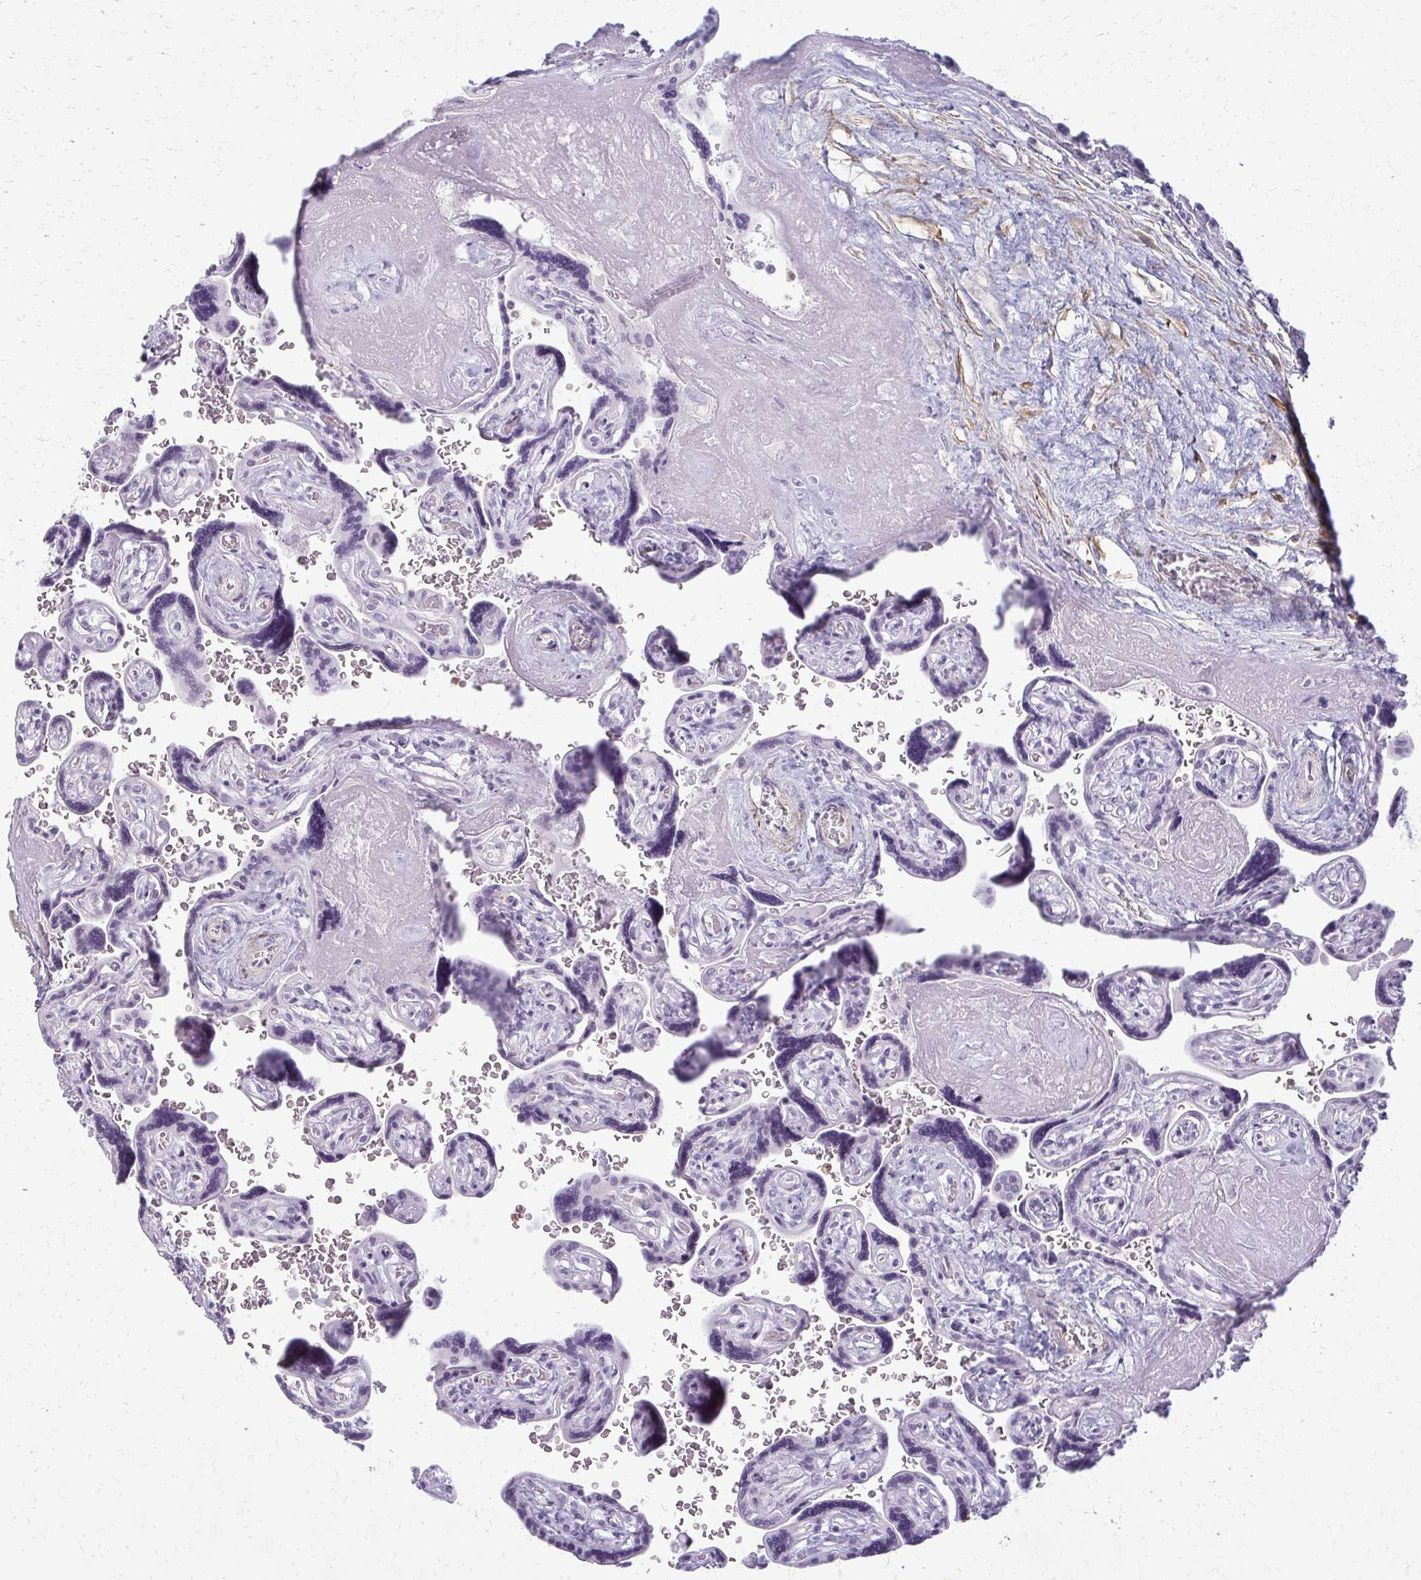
{"staining": {"intensity": "negative", "quantity": "none", "location": "none"}, "tissue": "placenta", "cell_type": "Decidual cells", "image_type": "normal", "snomed": [{"axis": "morphology", "description": "Normal tissue, NOS"}, {"axis": "topography", "description": "Placenta"}], "caption": "Decidual cells show no significant positivity in unremarkable placenta.", "gene": "CA3", "patient": {"sex": "female", "age": 32}}